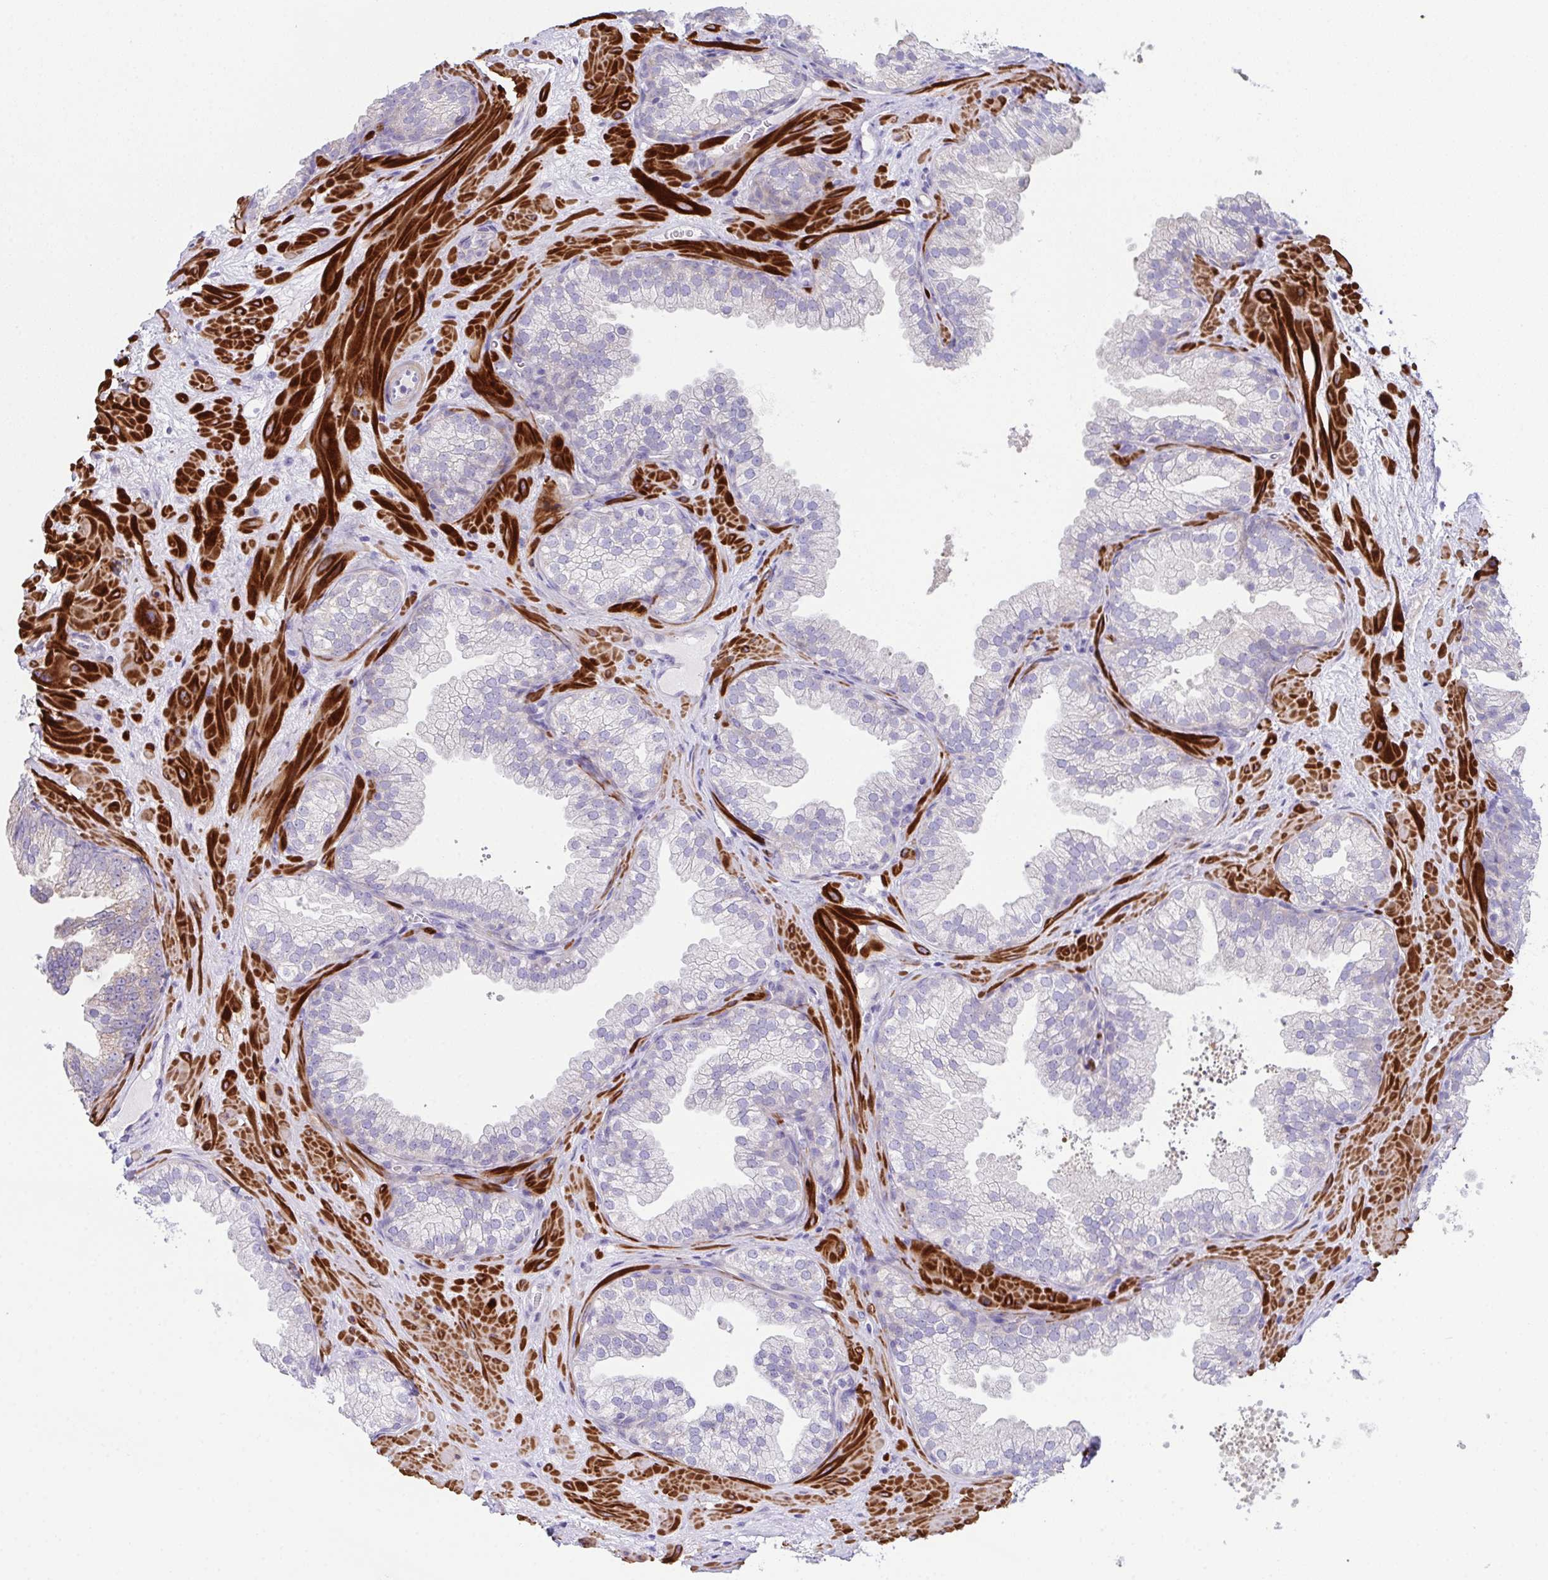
{"staining": {"intensity": "negative", "quantity": "none", "location": "none"}, "tissue": "prostate", "cell_type": "Glandular cells", "image_type": "normal", "snomed": [{"axis": "morphology", "description": "Normal tissue, NOS"}, {"axis": "topography", "description": "Prostate"}], "caption": "Immunohistochemical staining of unremarkable human prostate displays no significant expression in glandular cells. (DAB immunohistochemistry (IHC) visualized using brightfield microscopy, high magnification).", "gene": "CFAP97D1", "patient": {"sex": "male", "age": 37}}